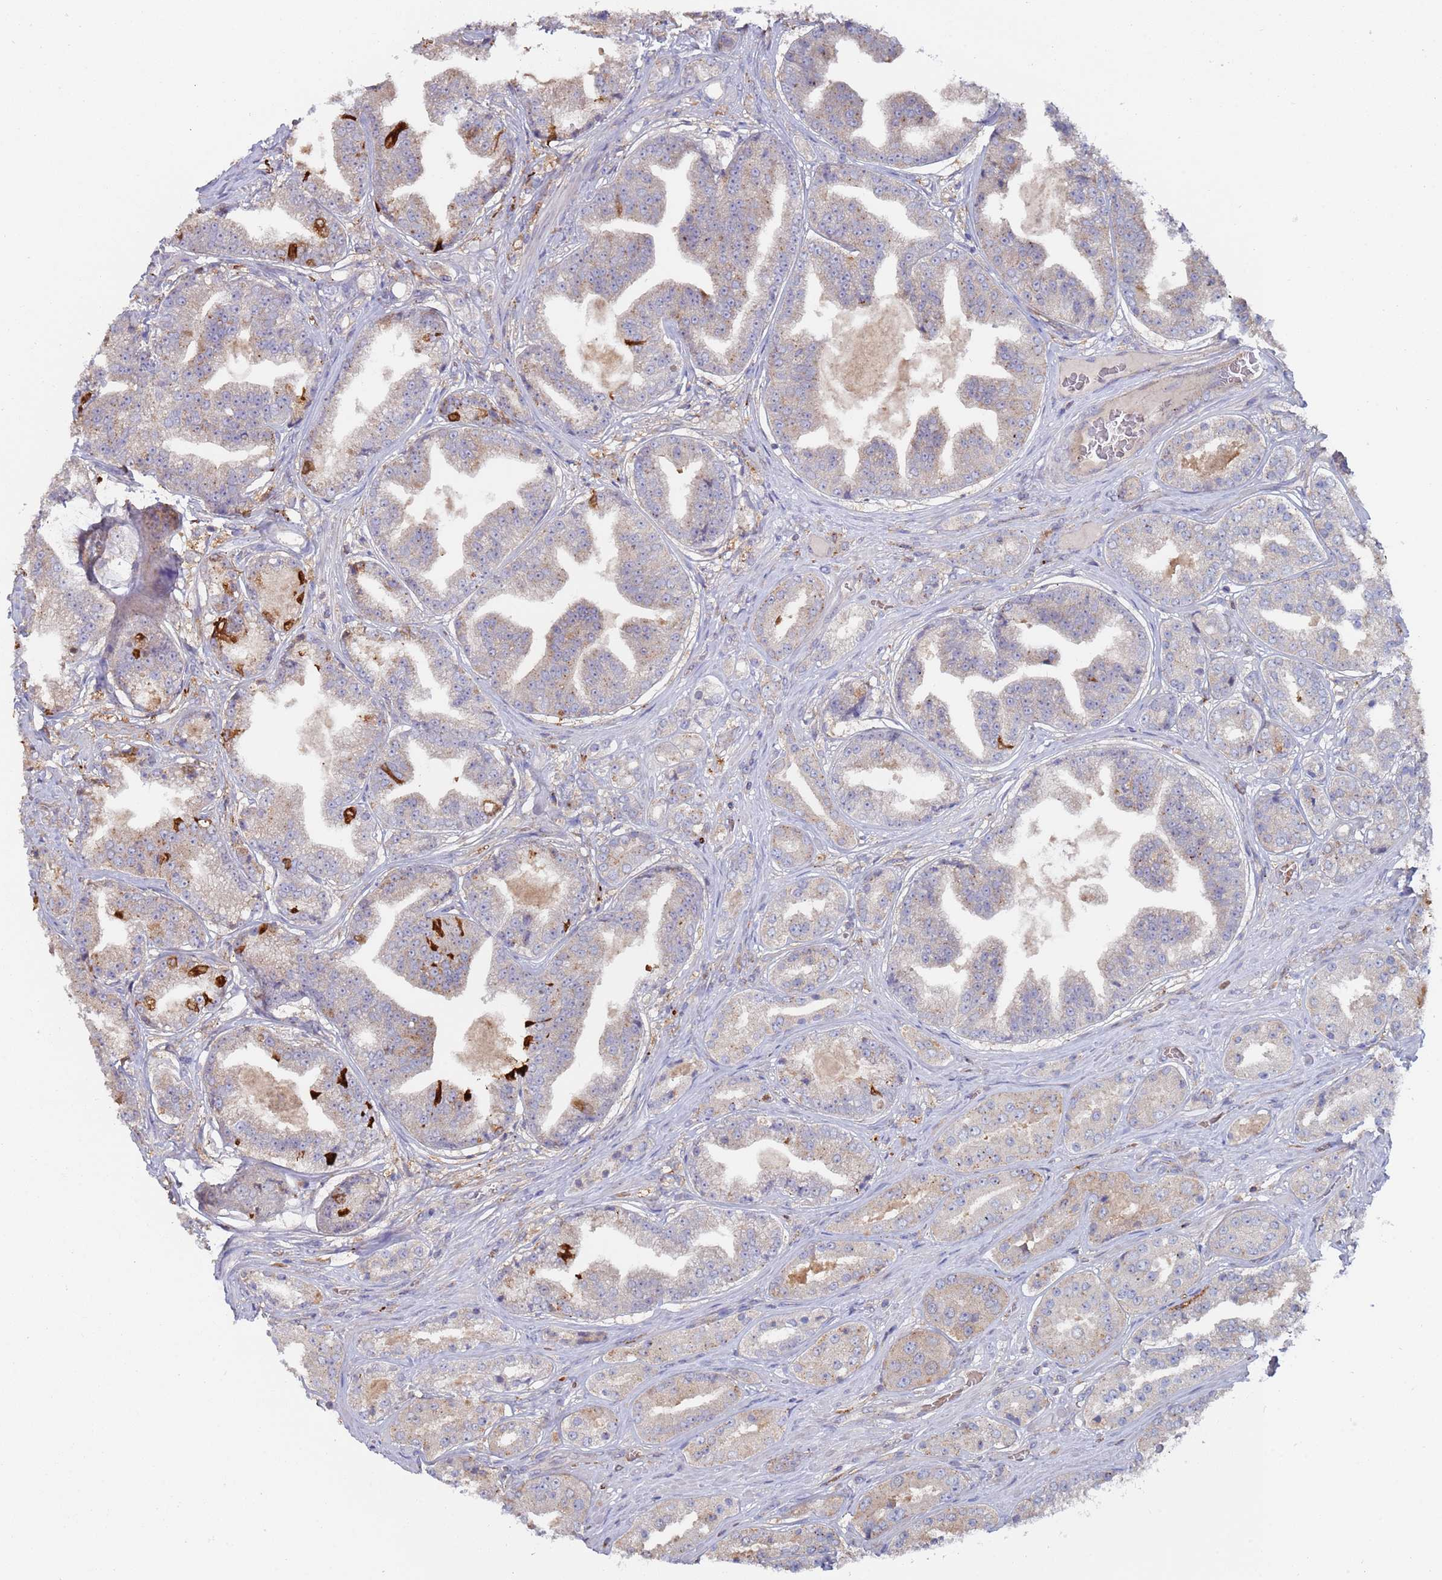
{"staining": {"intensity": "negative", "quantity": "none", "location": "none"}, "tissue": "prostate cancer", "cell_type": "Tumor cells", "image_type": "cancer", "snomed": [{"axis": "morphology", "description": "Adenocarcinoma, High grade"}, {"axis": "topography", "description": "Prostate"}], "caption": "This is a photomicrograph of IHC staining of prostate high-grade adenocarcinoma, which shows no positivity in tumor cells.", "gene": "MALRD1", "patient": {"sex": "male", "age": 63}}